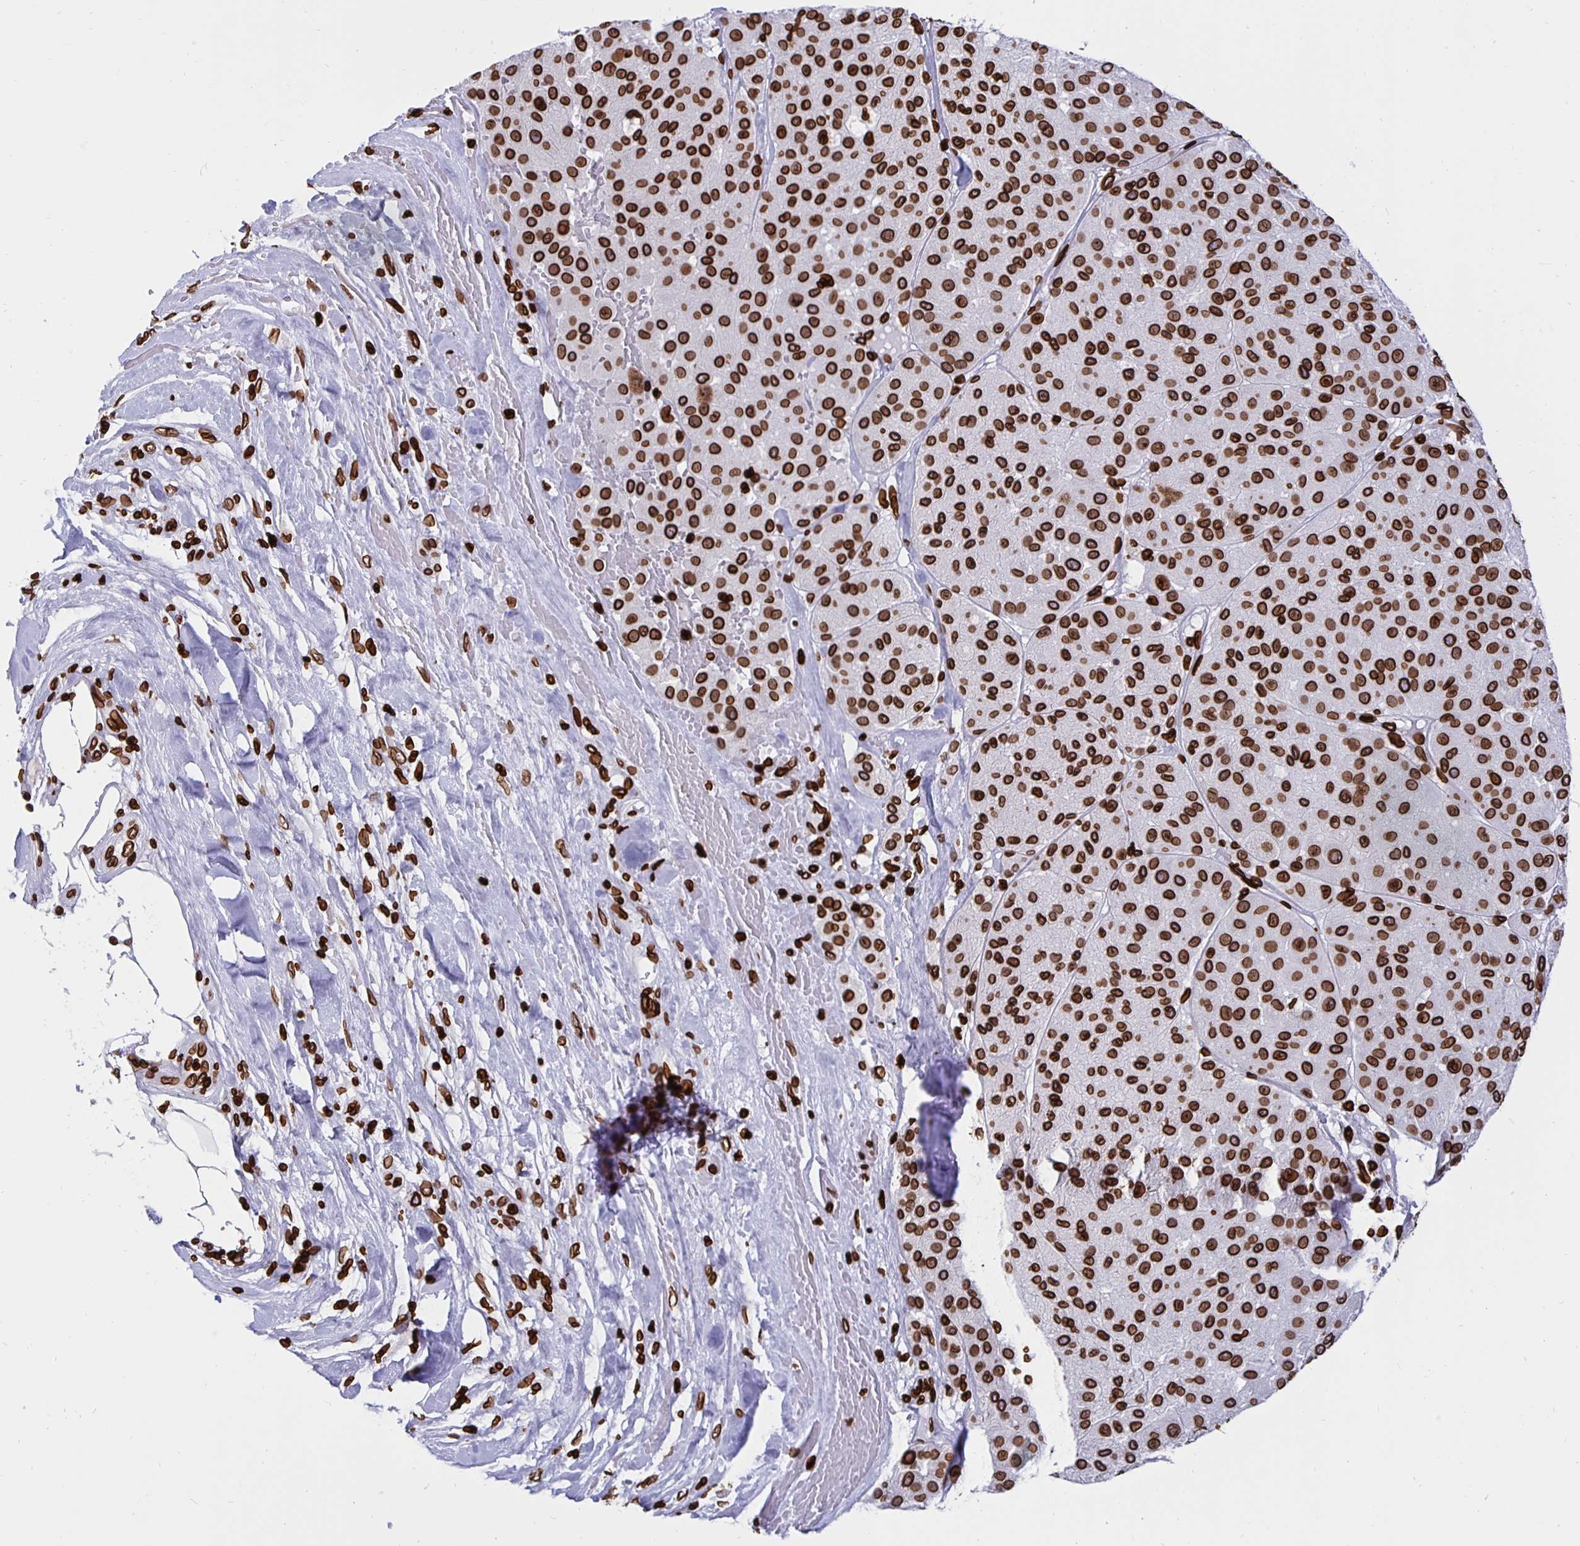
{"staining": {"intensity": "strong", "quantity": ">75%", "location": "cytoplasmic/membranous,nuclear"}, "tissue": "melanoma", "cell_type": "Tumor cells", "image_type": "cancer", "snomed": [{"axis": "morphology", "description": "Malignant melanoma, Metastatic site"}, {"axis": "topography", "description": "Smooth muscle"}], "caption": "Immunohistochemical staining of human malignant melanoma (metastatic site) reveals high levels of strong cytoplasmic/membranous and nuclear expression in approximately >75% of tumor cells.", "gene": "LMNB1", "patient": {"sex": "male", "age": 41}}